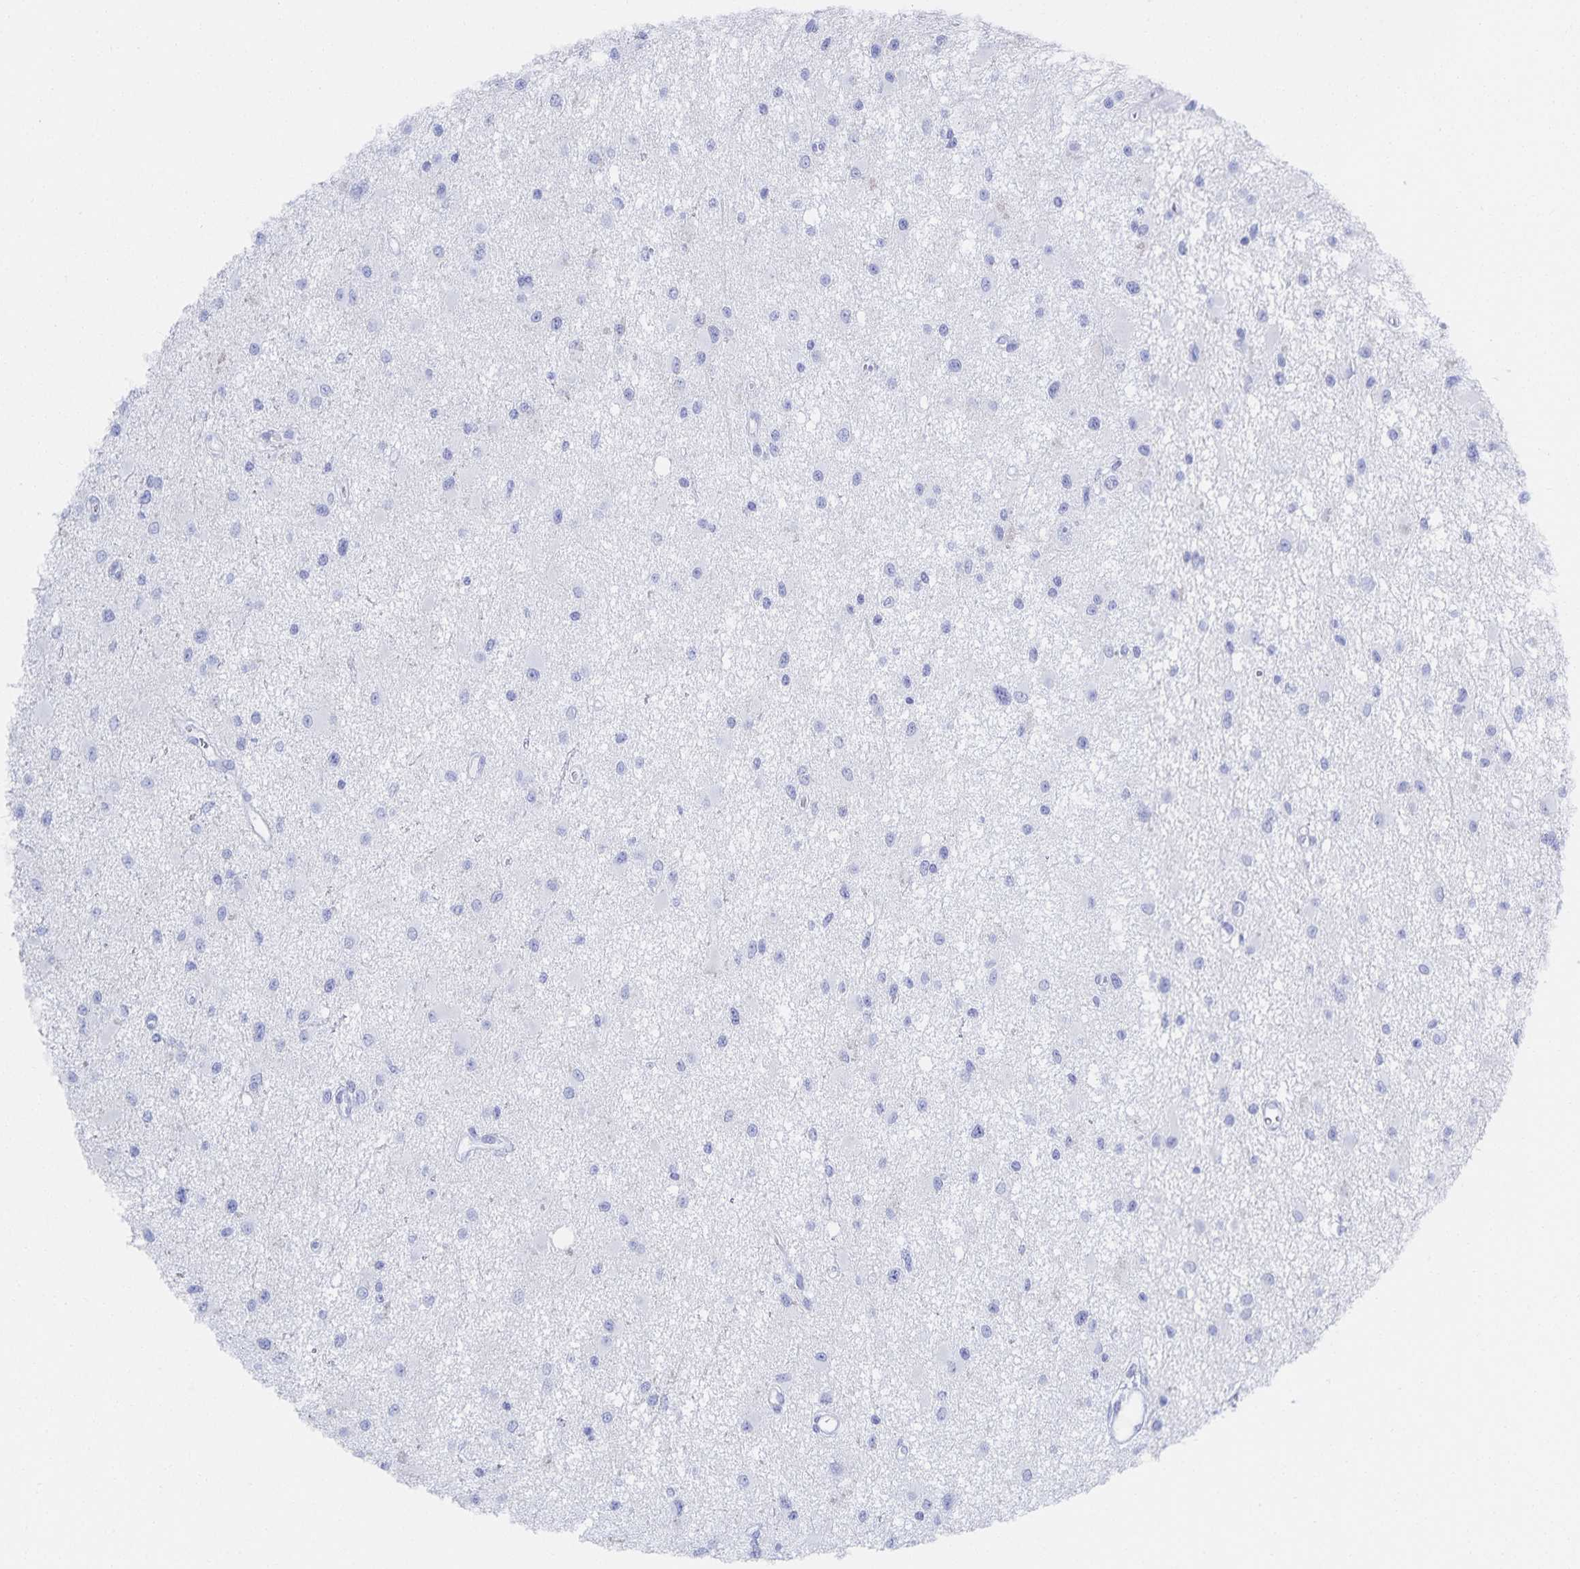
{"staining": {"intensity": "negative", "quantity": "none", "location": "none"}, "tissue": "glioma", "cell_type": "Tumor cells", "image_type": "cancer", "snomed": [{"axis": "morphology", "description": "Glioma, malignant, High grade"}, {"axis": "topography", "description": "Brain"}], "caption": "Histopathology image shows no protein positivity in tumor cells of malignant glioma (high-grade) tissue. (Brightfield microscopy of DAB (3,3'-diaminobenzidine) immunohistochemistry (IHC) at high magnification).", "gene": "SNTN", "patient": {"sex": "male", "age": 54}}